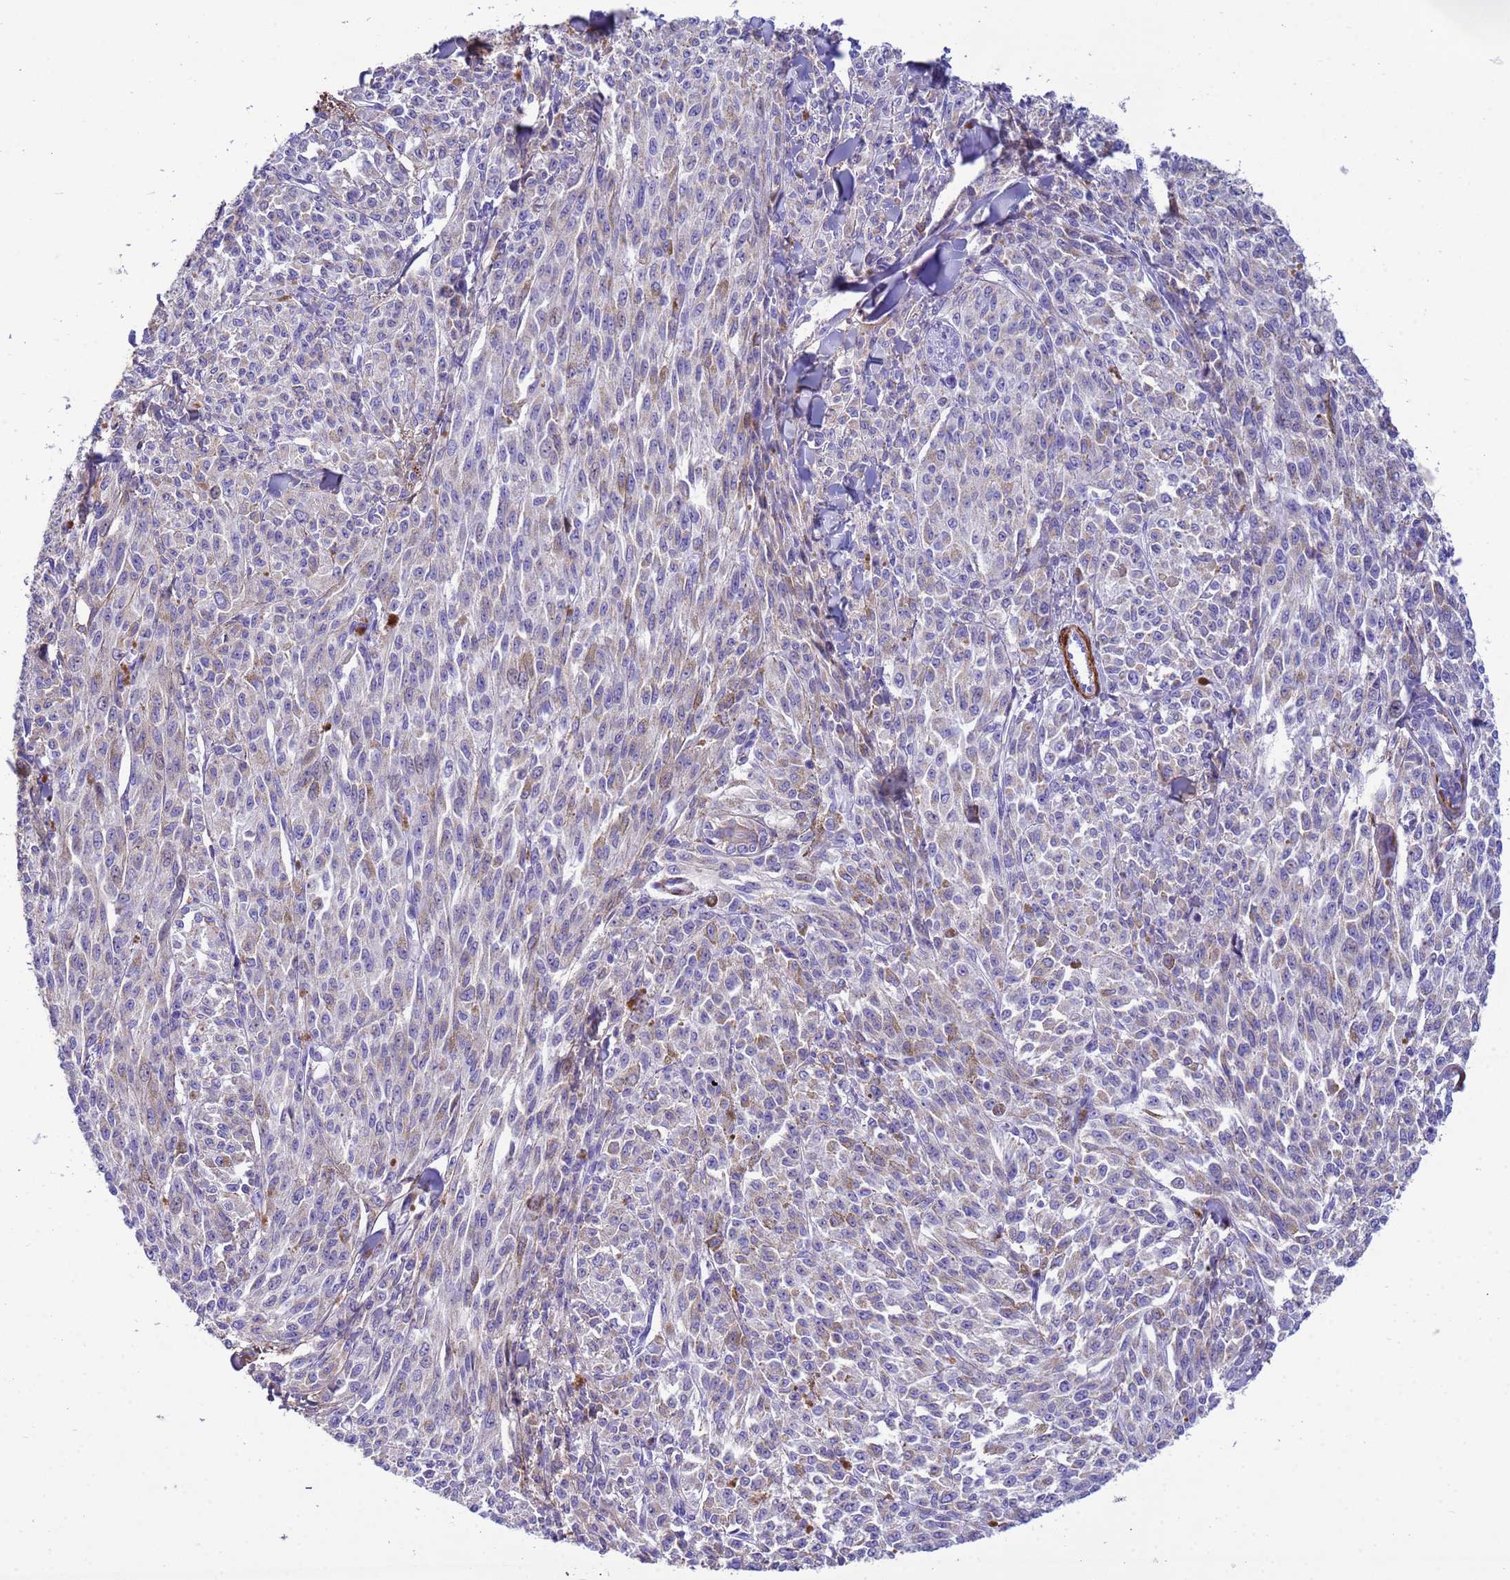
{"staining": {"intensity": "weak", "quantity": "25%-75%", "location": "cytoplasmic/membranous"}, "tissue": "melanoma", "cell_type": "Tumor cells", "image_type": "cancer", "snomed": [{"axis": "morphology", "description": "Malignant melanoma, NOS"}, {"axis": "topography", "description": "Skin"}], "caption": "Weak cytoplasmic/membranous staining is seen in about 25%-75% of tumor cells in melanoma.", "gene": "P2RX7", "patient": {"sex": "female", "age": 52}}